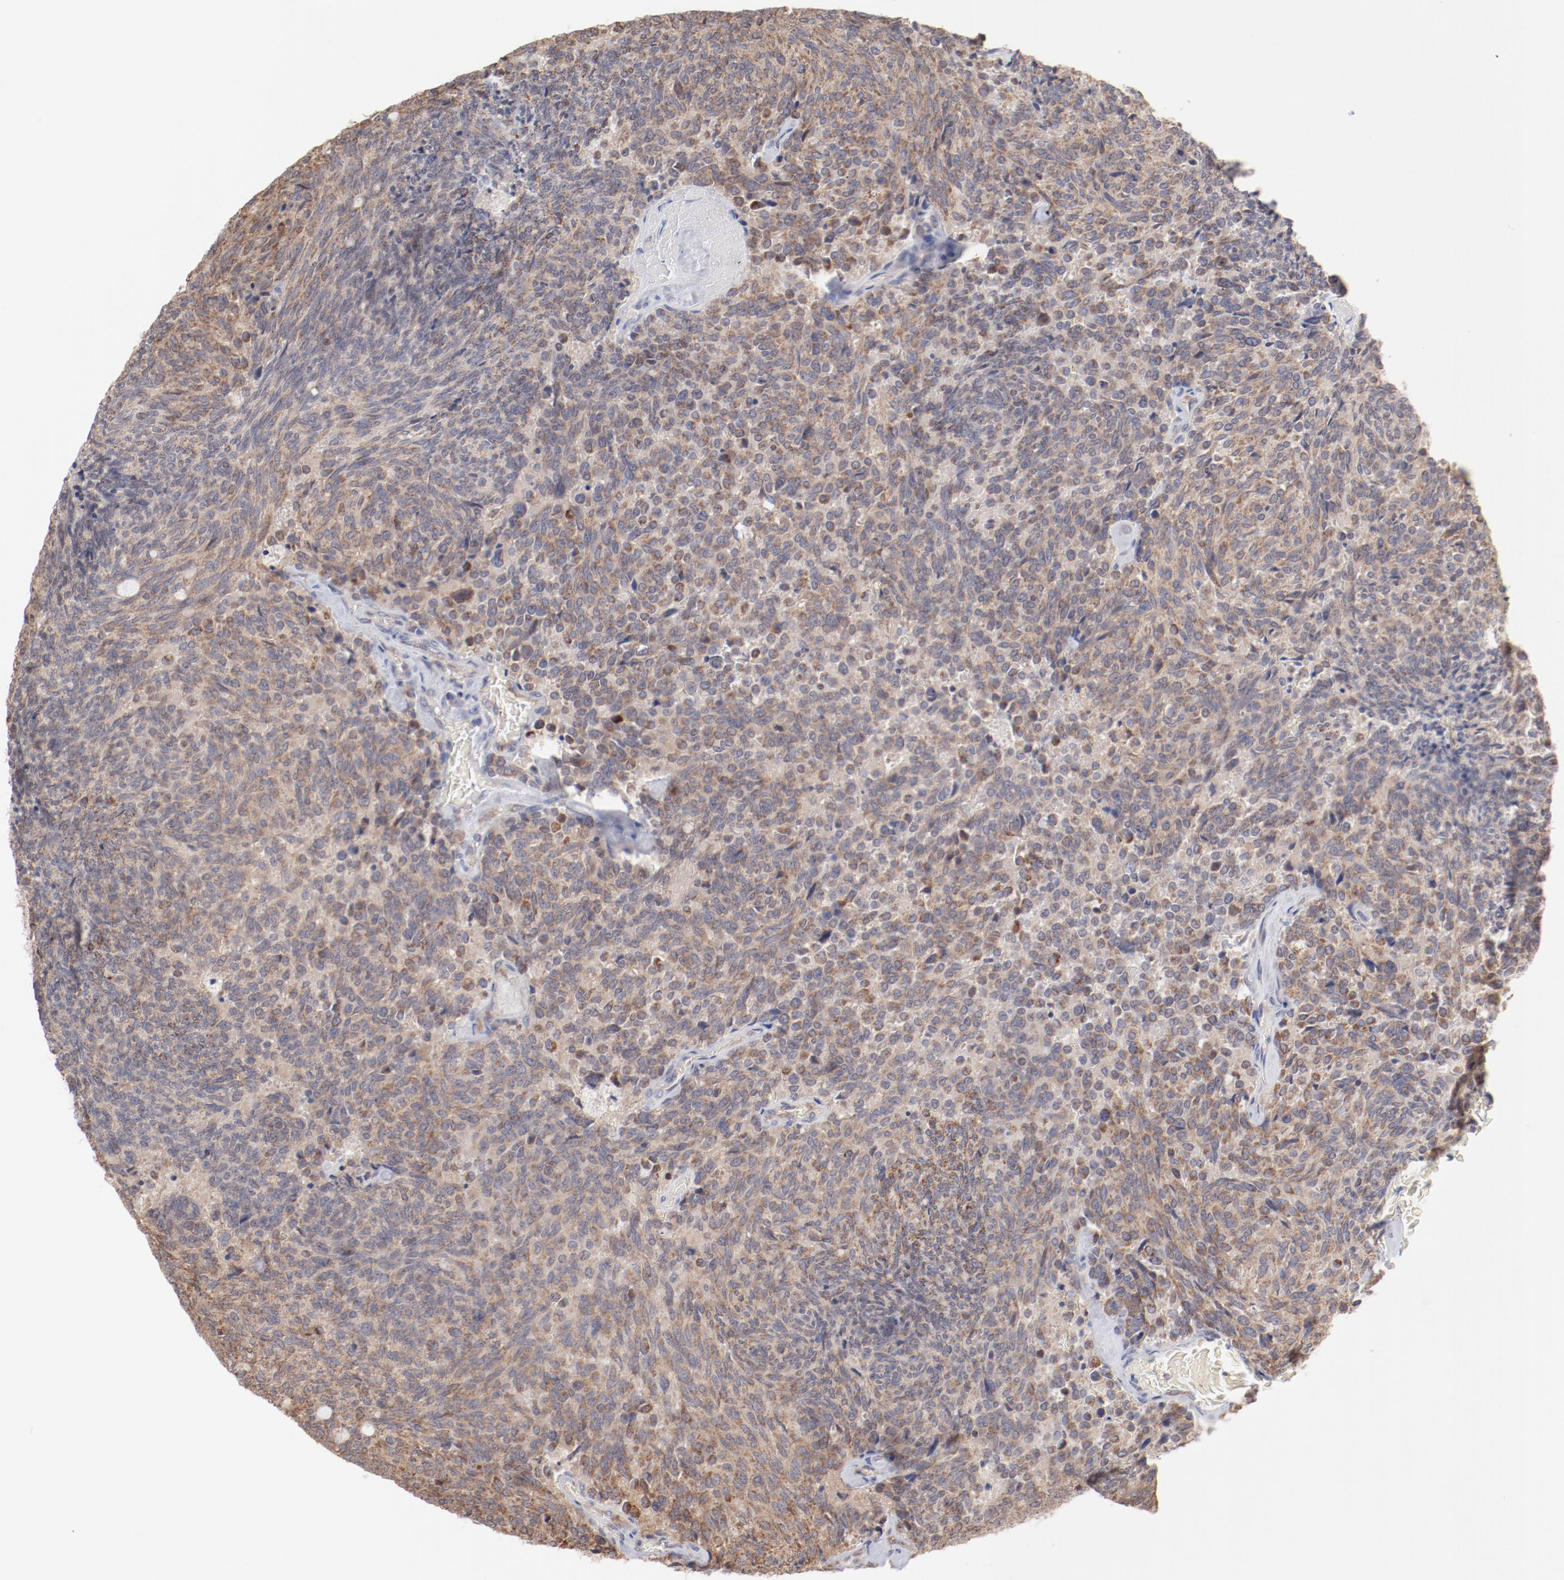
{"staining": {"intensity": "weak", "quantity": ">75%", "location": "cytoplasmic/membranous"}, "tissue": "carcinoid", "cell_type": "Tumor cells", "image_type": "cancer", "snomed": [{"axis": "morphology", "description": "Carcinoid, malignant, NOS"}, {"axis": "topography", "description": "Pancreas"}], "caption": "Weak cytoplasmic/membranous protein expression is seen in about >75% of tumor cells in malignant carcinoid. The protein of interest is shown in brown color, while the nuclei are stained blue.", "gene": "PPFIBP2", "patient": {"sex": "female", "age": 54}}